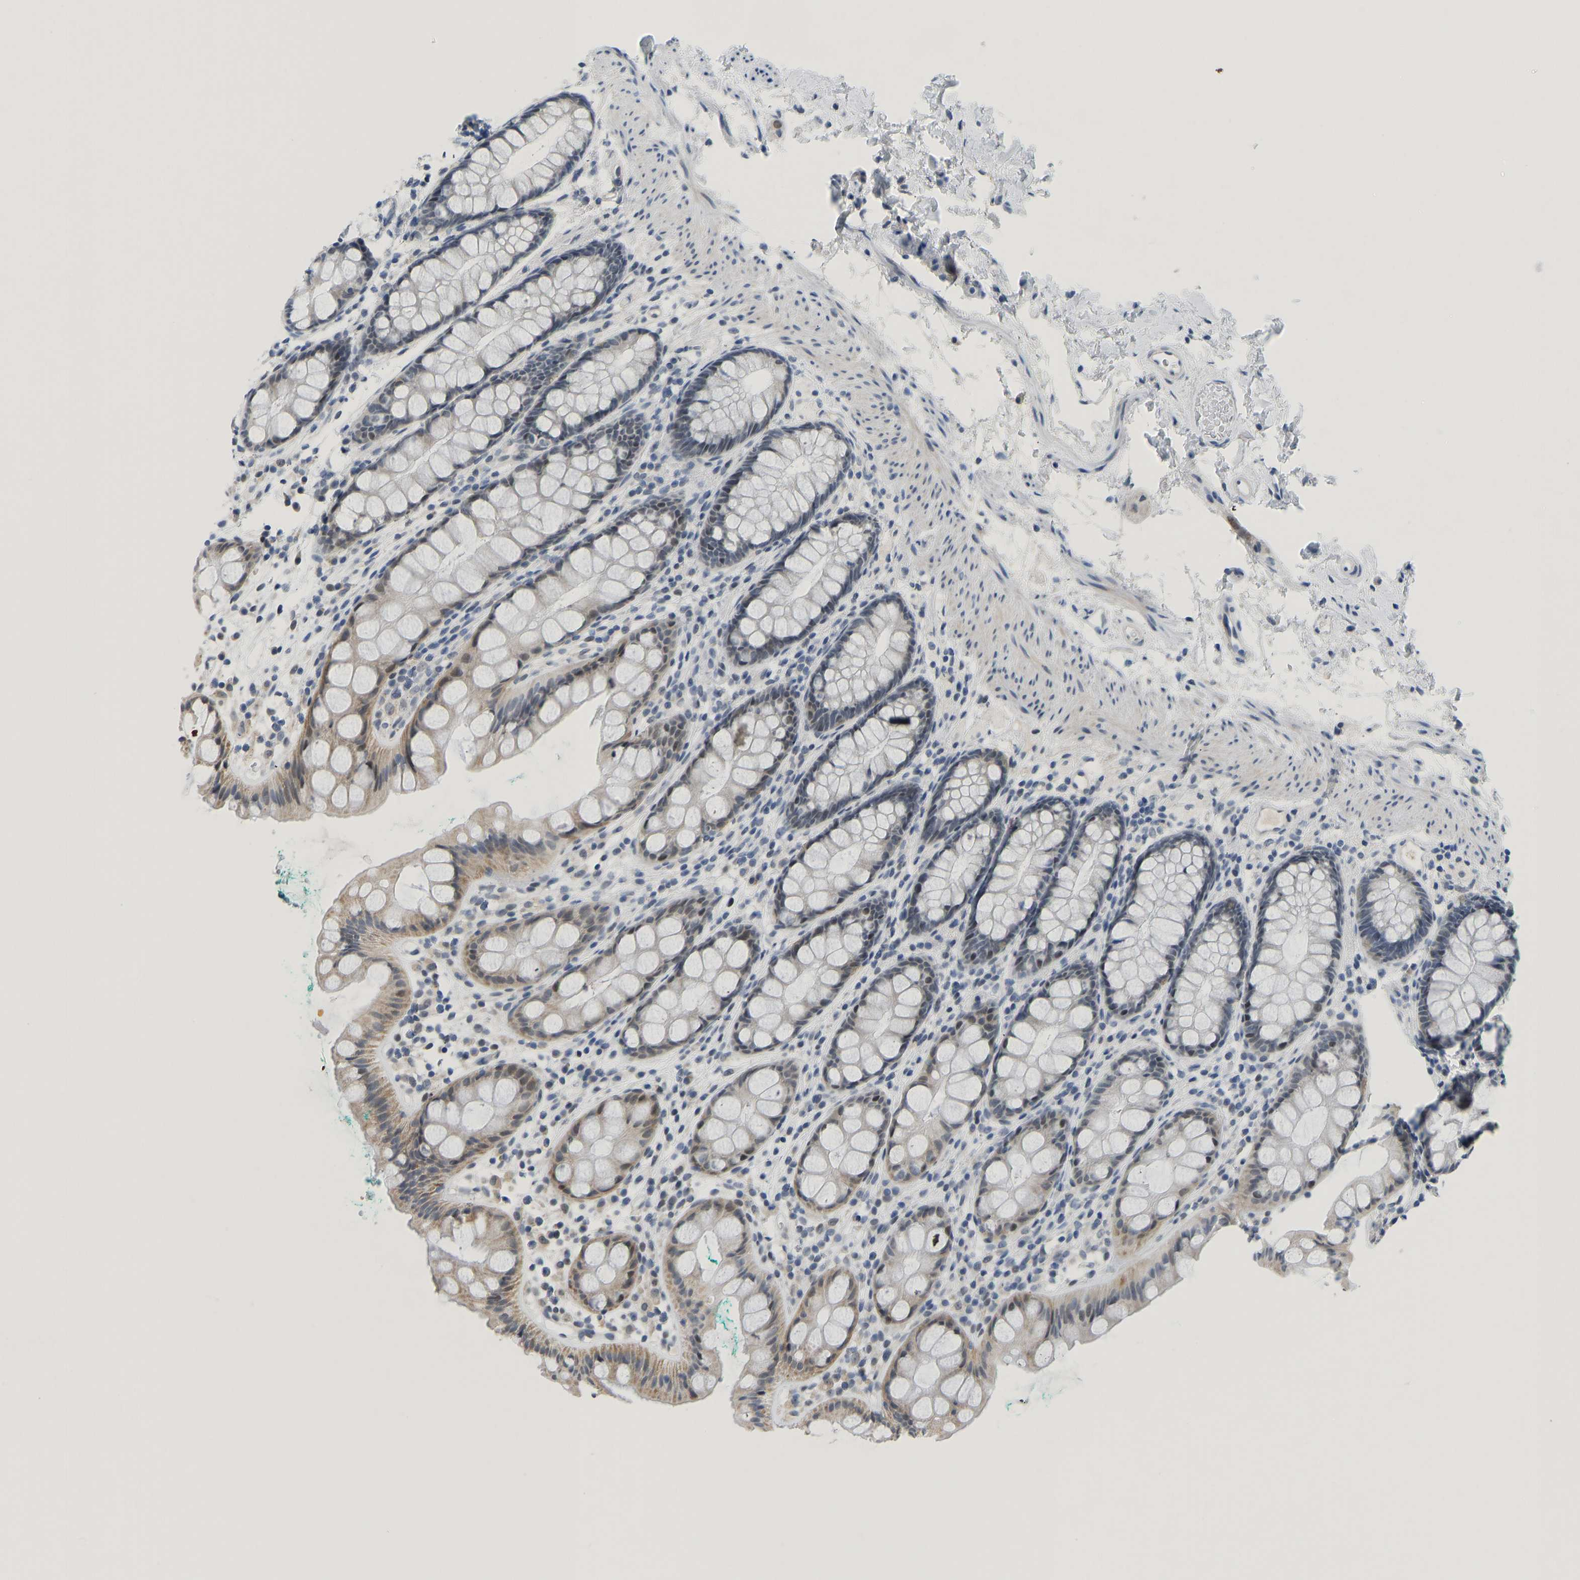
{"staining": {"intensity": "weak", "quantity": "<25%", "location": "cytoplasmic/membranous,nuclear"}, "tissue": "rectum", "cell_type": "Glandular cells", "image_type": "normal", "snomed": [{"axis": "morphology", "description": "Normal tissue, NOS"}, {"axis": "topography", "description": "Rectum"}], "caption": "Immunohistochemistry photomicrograph of normal rectum: rectum stained with DAB (3,3'-diaminobenzidine) displays no significant protein positivity in glandular cells.", "gene": "TXNDC2", "patient": {"sex": "female", "age": 65}}